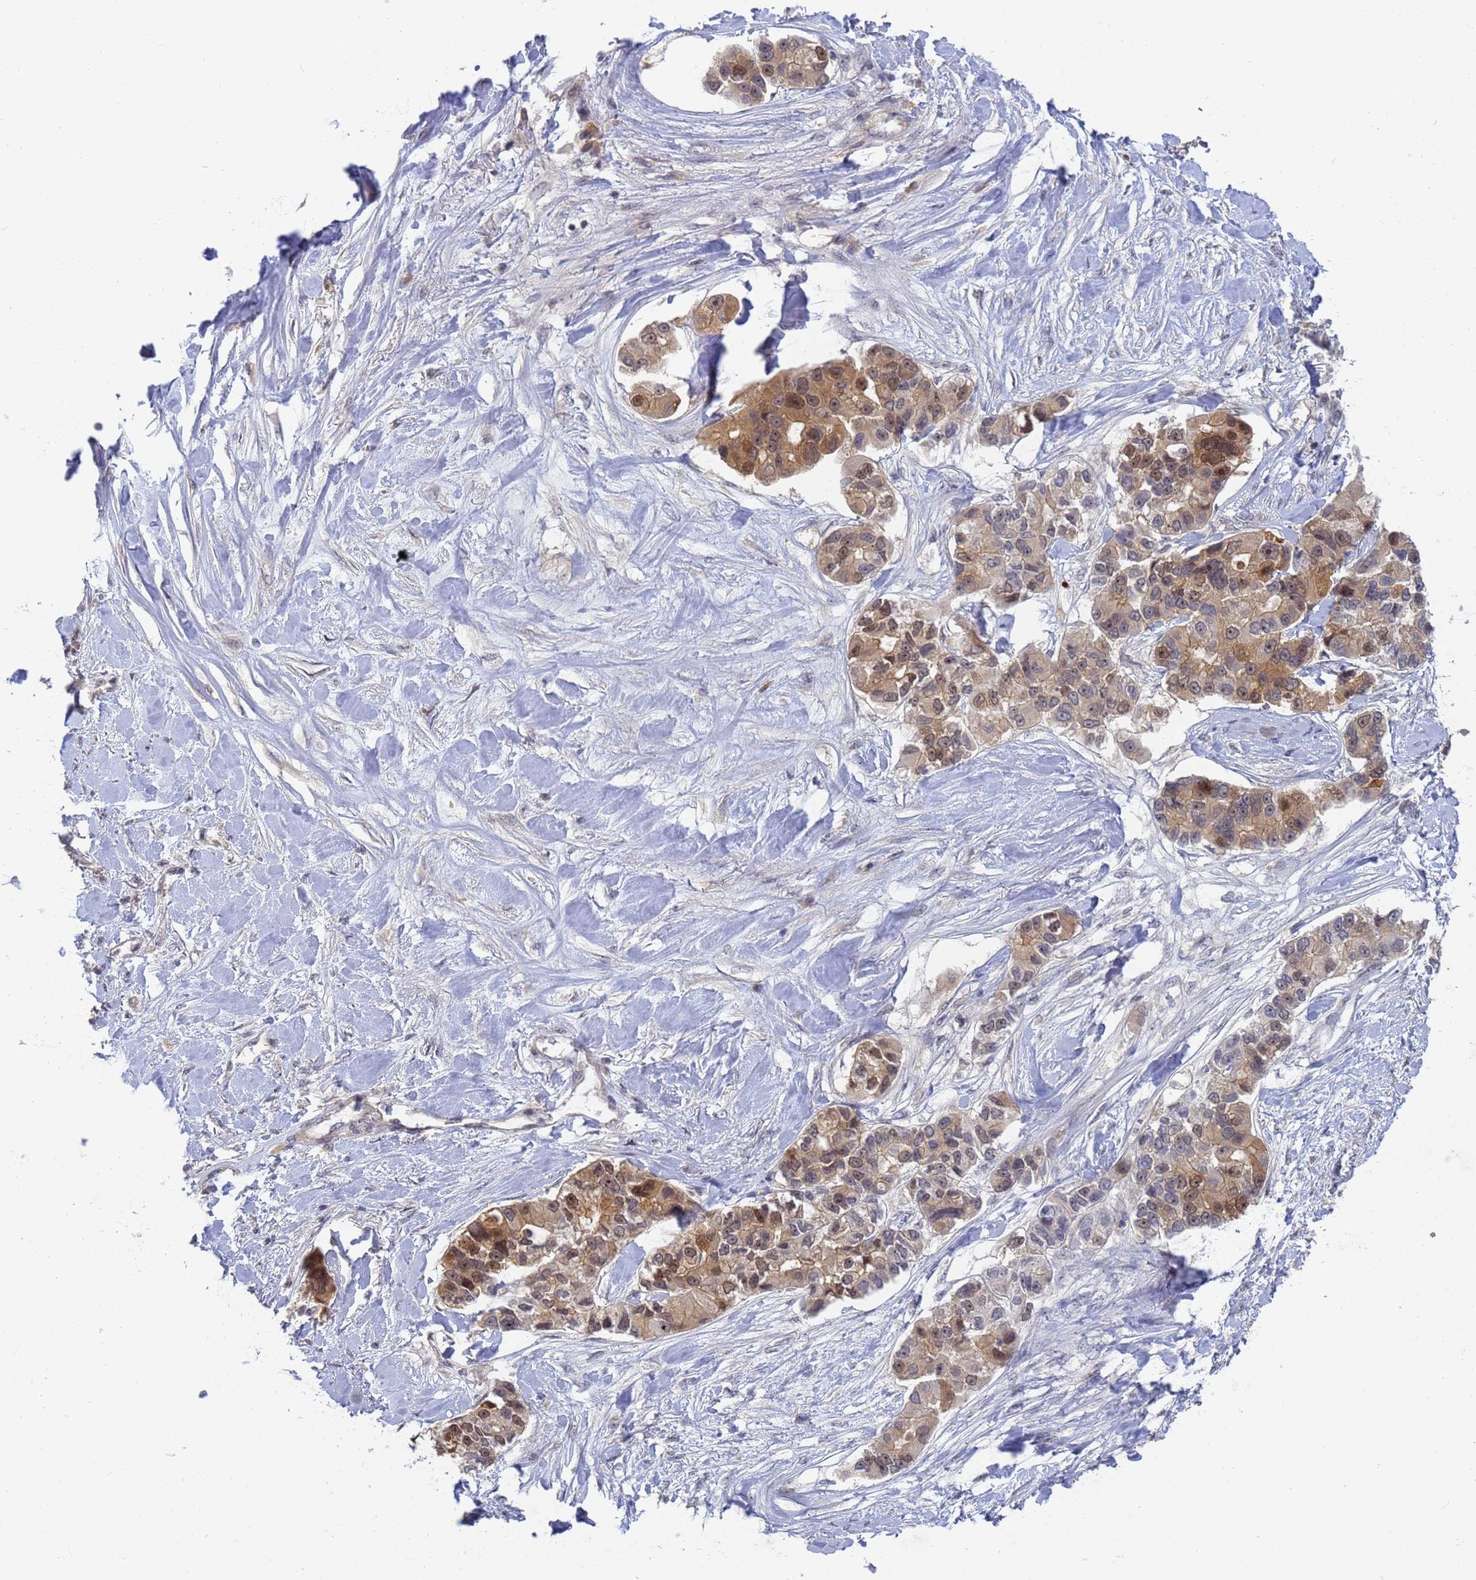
{"staining": {"intensity": "moderate", "quantity": ">75%", "location": "cytoplasmic/membranous,nuclear"}, "tissue": "lung cancer", "cell_type": "Tumor cells", "image_type": "cancer", "snomed": [{"axis": "morphology", "description": "Adenocarcinoma, NOS"}, {"axis": "topography", "description": "Lung"}], "caption": "Adenocarcinoma (lung) stained for a protein (brown) displays moderate cytoplasmic/membranous and nuclear positive positivity in approximately >75% of tumor cells.", "gene": "SHARPIN", "patient": {"sex": "female", "age": 54}}